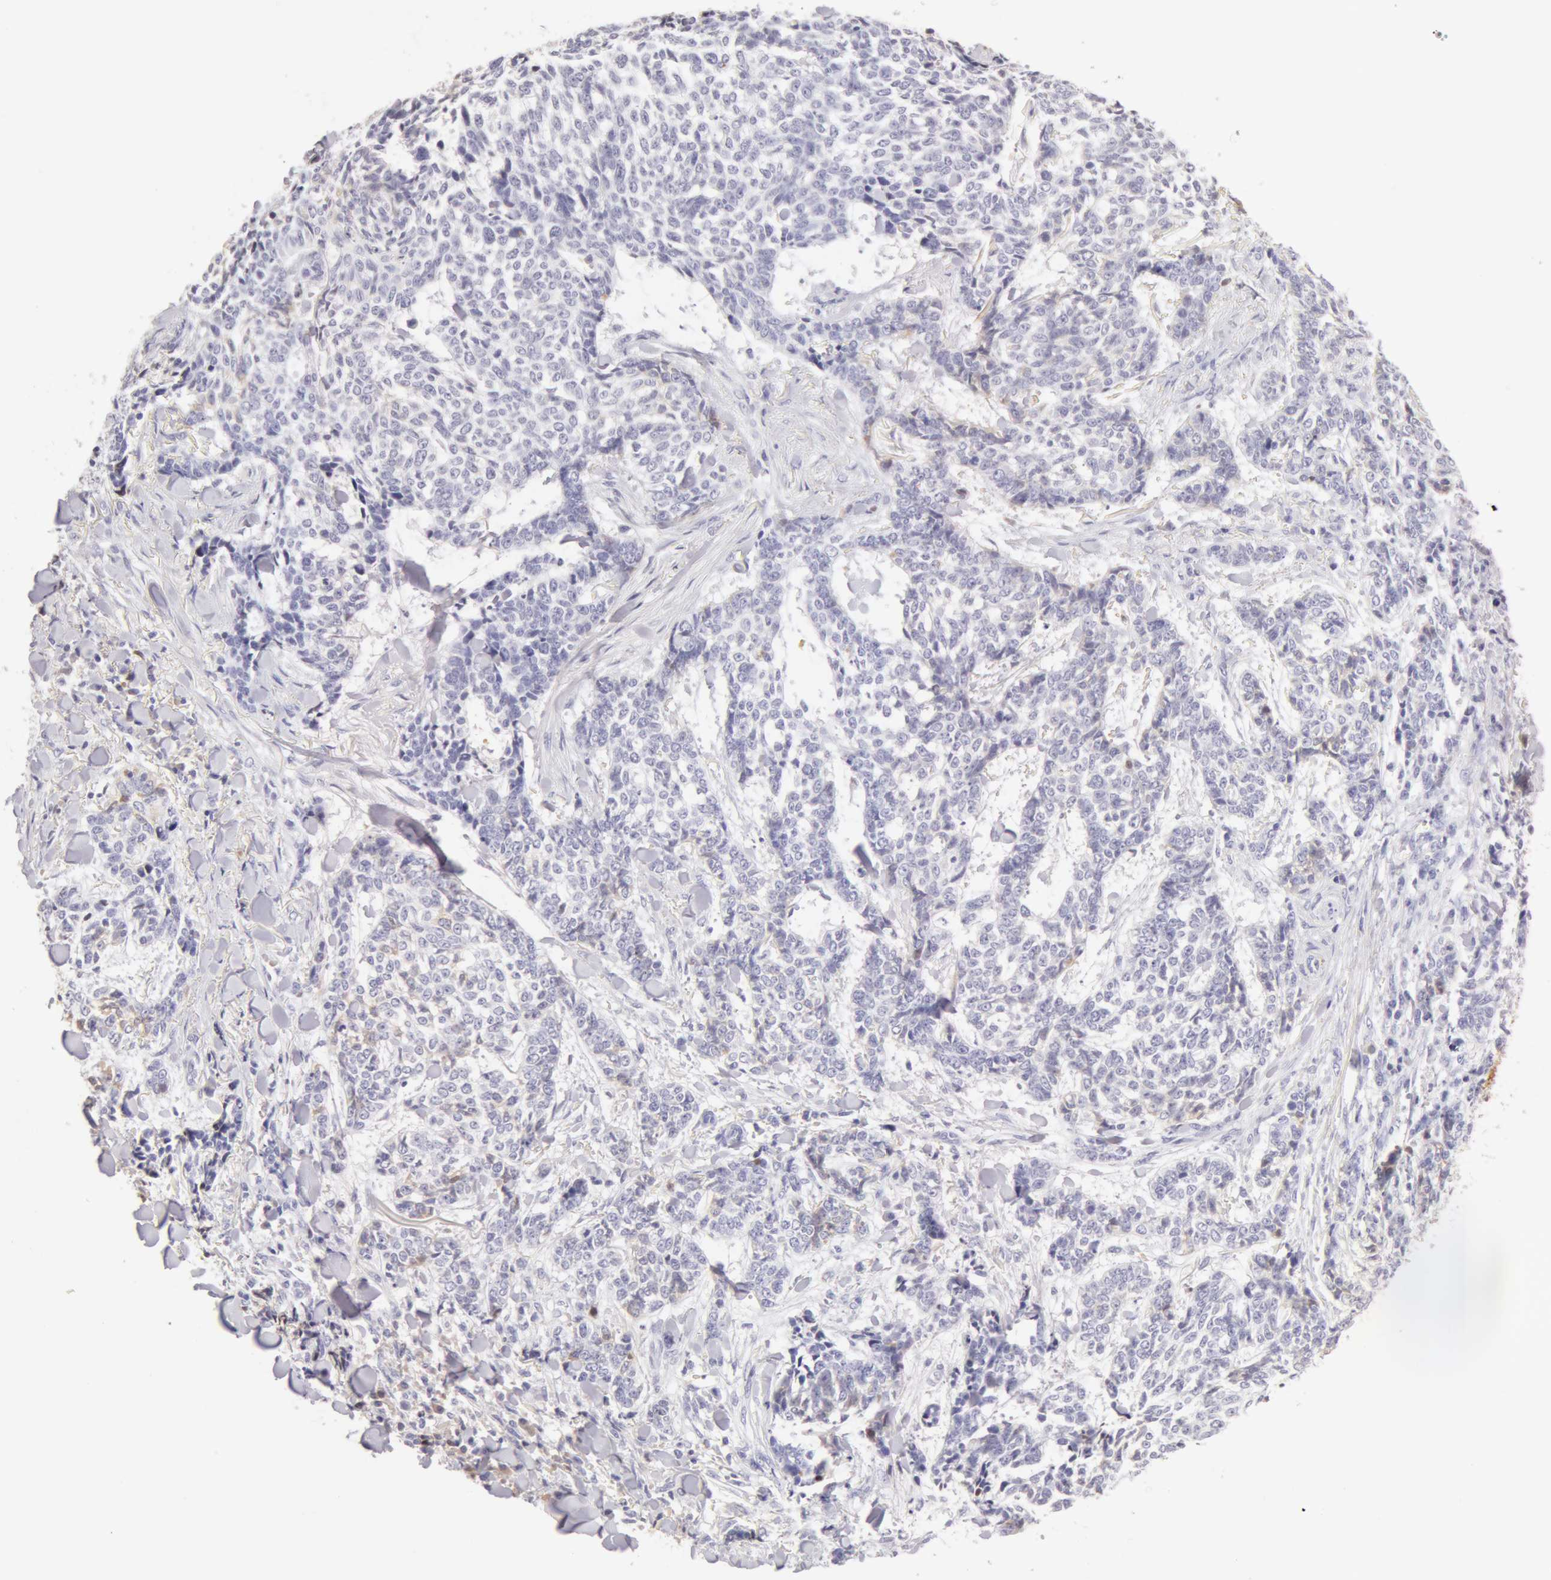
{"staining": {"intensity": "negative", "quantity": "none", "location": "none"}, "tissue": "skin cancer", "cell_type": "Tumor cells", "image_type": "cancer", "snomed": [{"axis": "morphology", "description": "Basal cell carcinoma"}, {"axis": "topography", "description": "Skin"}], "caption": "Tumor cells are negative for brown protein staining in basal cell carcinoma (skin).", "gene": "AHSG", "patient": {"sex": "female", "age": 89}}